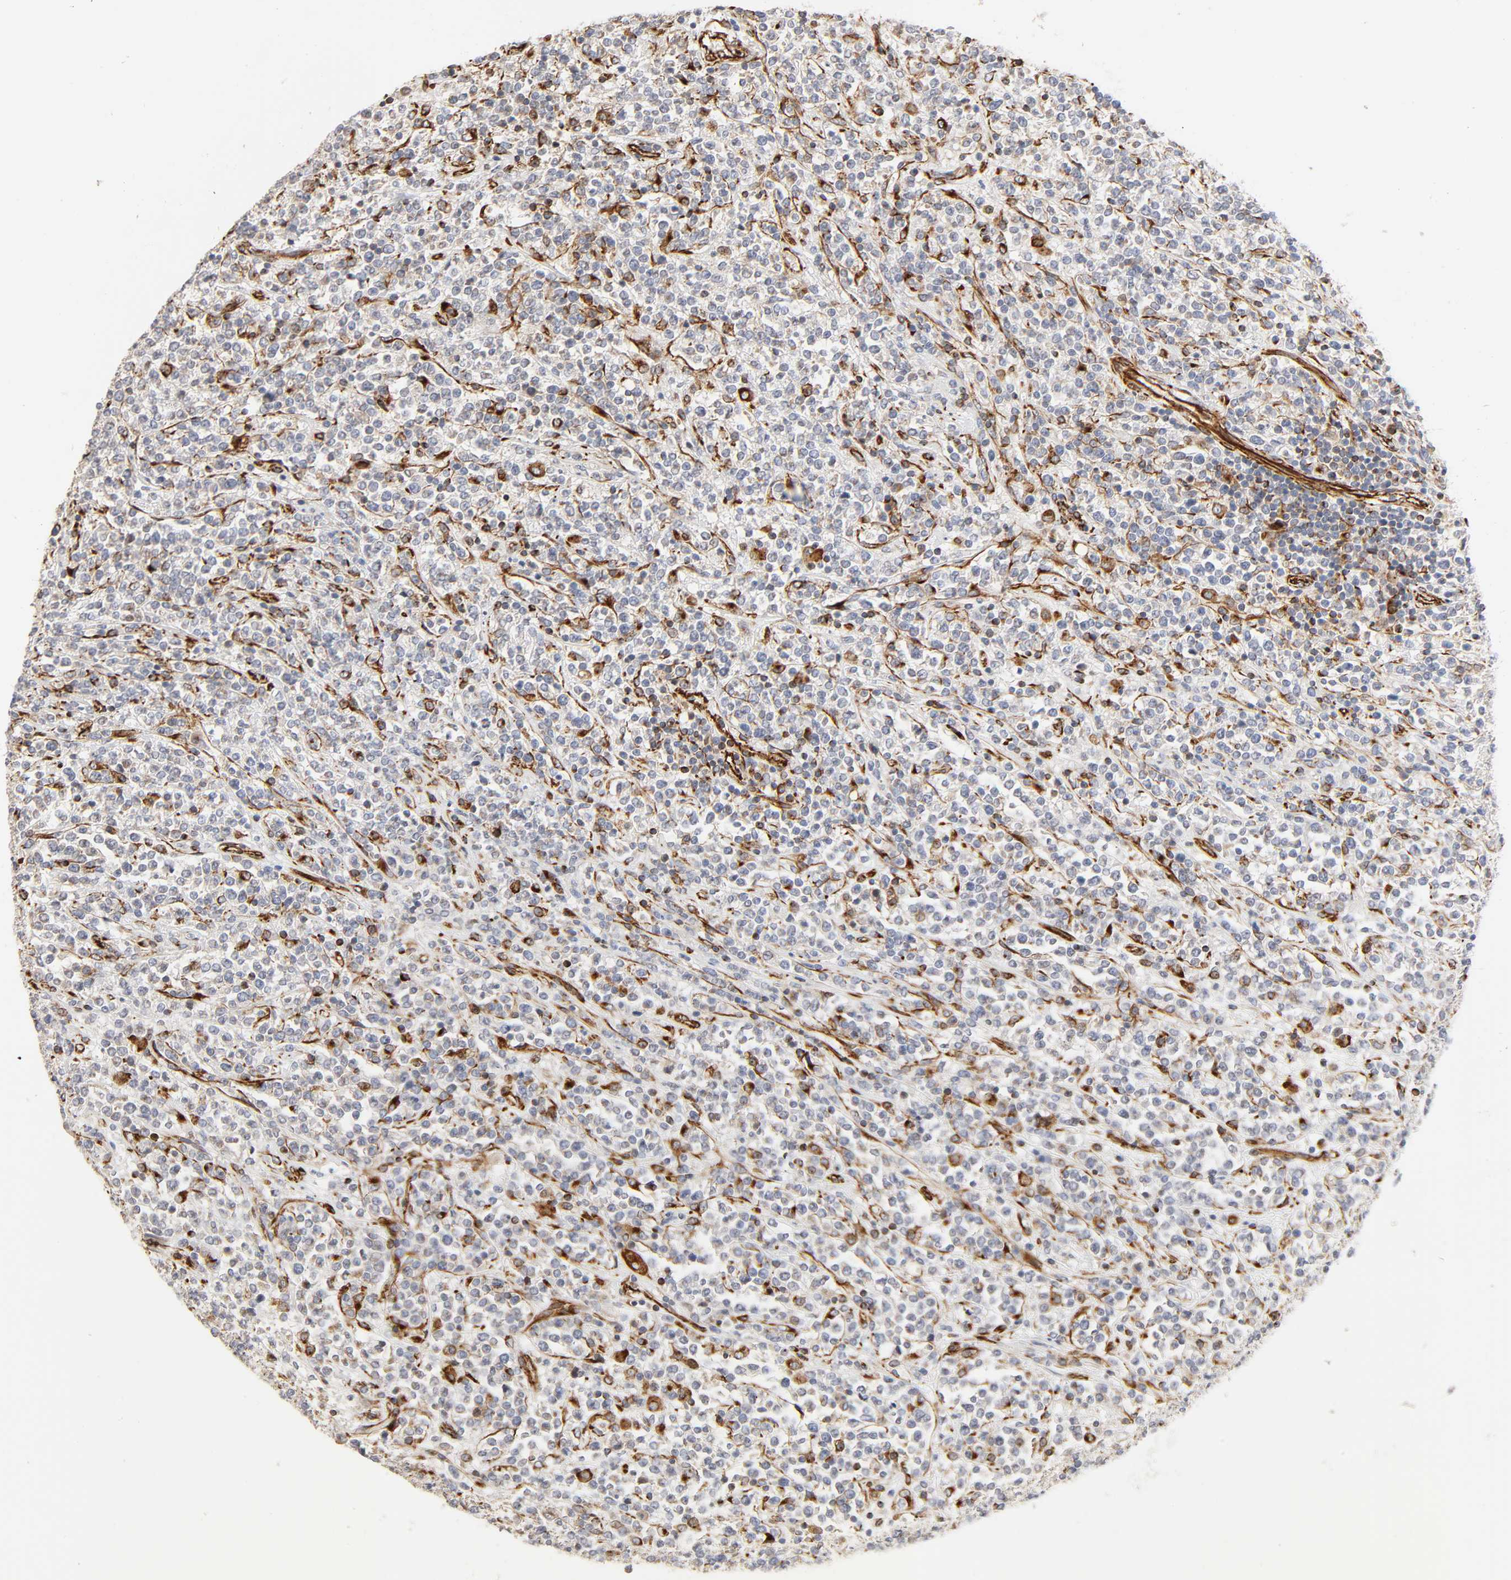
{"staining": {"intensity": "moderate", "quantity": "25%-75%", "location": "cytoplasmic/membranous"}, "tissue": "lymphoma", "cell_type": "Tumor cells", "image_type": "cancer", "snomed": [{"axis": "morphology", "description": "Malignant lymphoma, non-Hodgkin's type, High grade"}, {"axis": "topography", "description": "Soft tissue"}], "caption": "A photomicrograph of human lymphoma stained for a protein shows moderate cytoplasmic/membranous brown staining in tumor cells.", "gene": "FAM118A", "patient": {"sex": "male", "age": 18}}